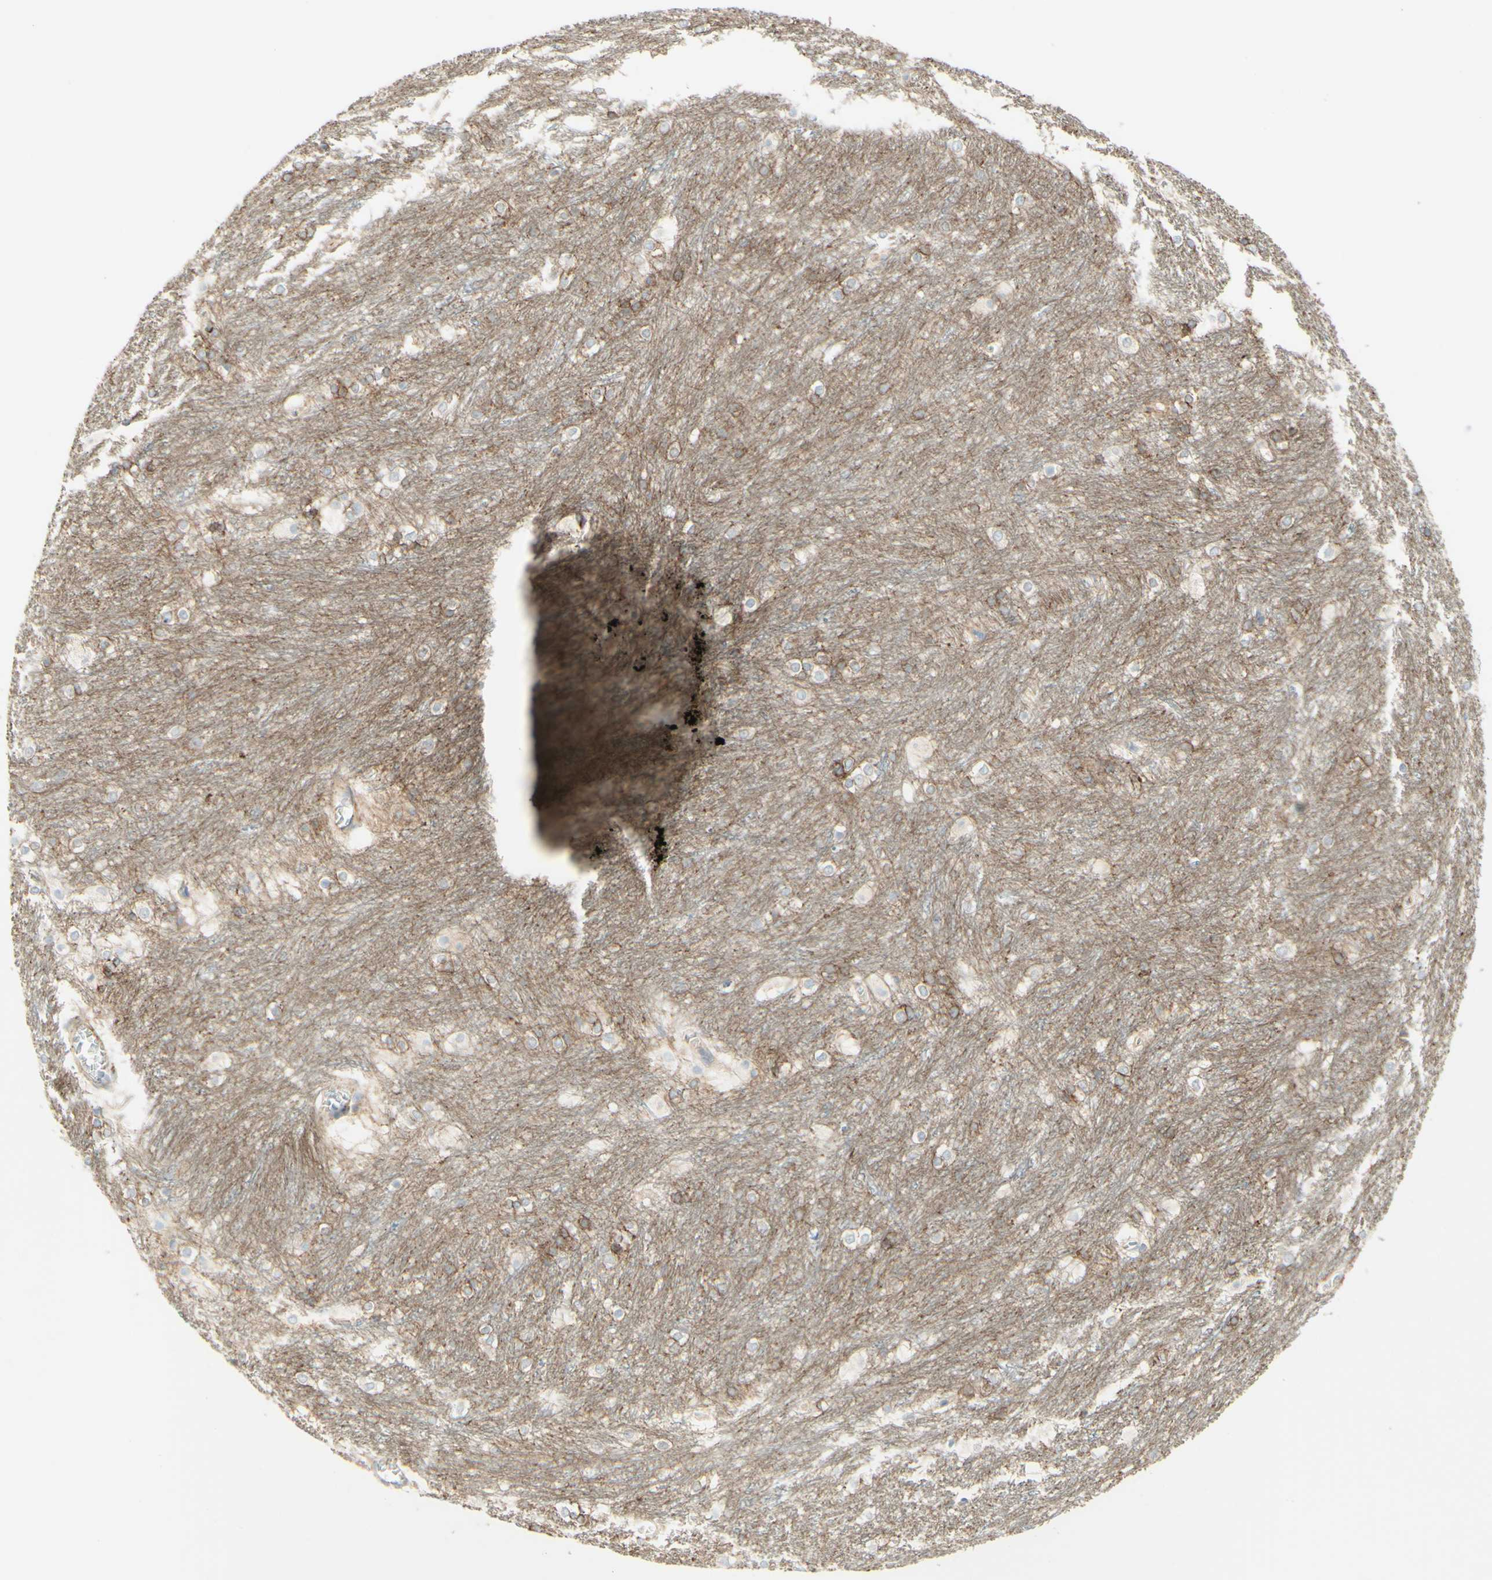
{"staining": {"intensity": "strong", "quantity": "<25%", "location": "cytoplasmic/membranous"}, "tissue": "caudate", "cell_type": "Glial cells", "image_type": "normal", "snomed": [{"axis": "morphology", "description": "Normal tissue, NOS"}, {"axis": "topography", "description": "Lateral ventricle wall"}], "caption": "Immunohistochemical staining of unremarkable human caudate shows strong cytoplasmic/membranous protein positivity in about <25% of glial cells.", "gene": "ALCAM", "patient": {"sex": "female", "age": 19}}